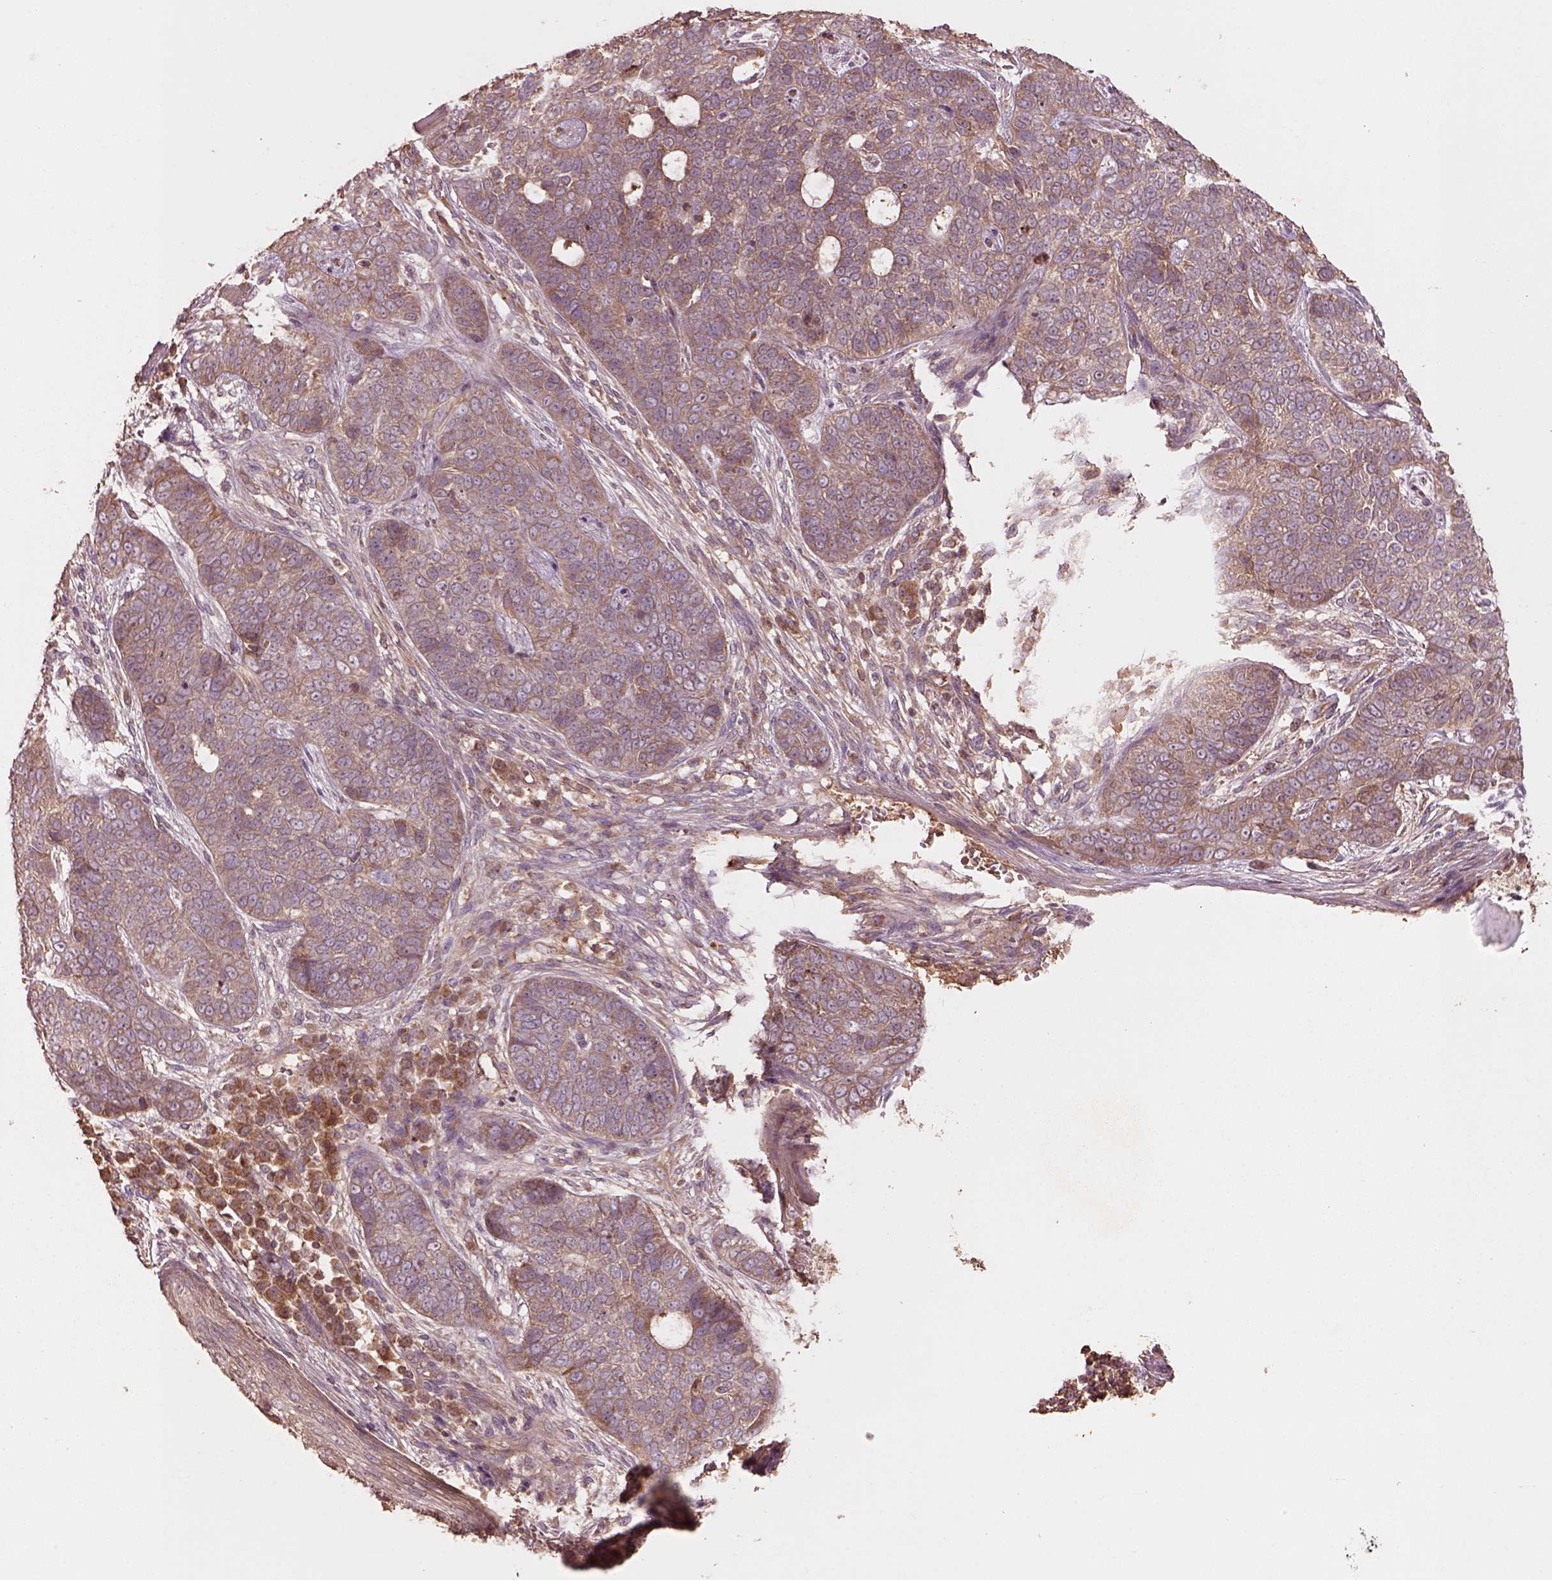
{"staining": {"intensity": "weak", "quantity": "25%-75%", "location": "cytoplasmic/membranous"}, "tissue": "skin cancer", "cell_type": "Tumor cells", "image_type": "cancer", "snomed": [{"axis": "morphology", "description": "Basal cell carcinoma"}, {"axis": "topography", "description": "Skin"}], "caption": "Basal cell carcinoma (skin) tissue exhibits weak cytoplasmic/membranous expression in about 25%-75% of tumor cells, visualized by immunohistochemistry. (brown staining indicates protein expression, while blue staining denotes nuclei).", "gene": "TRADD", "patient": {"sex": "female", "age": 69}}